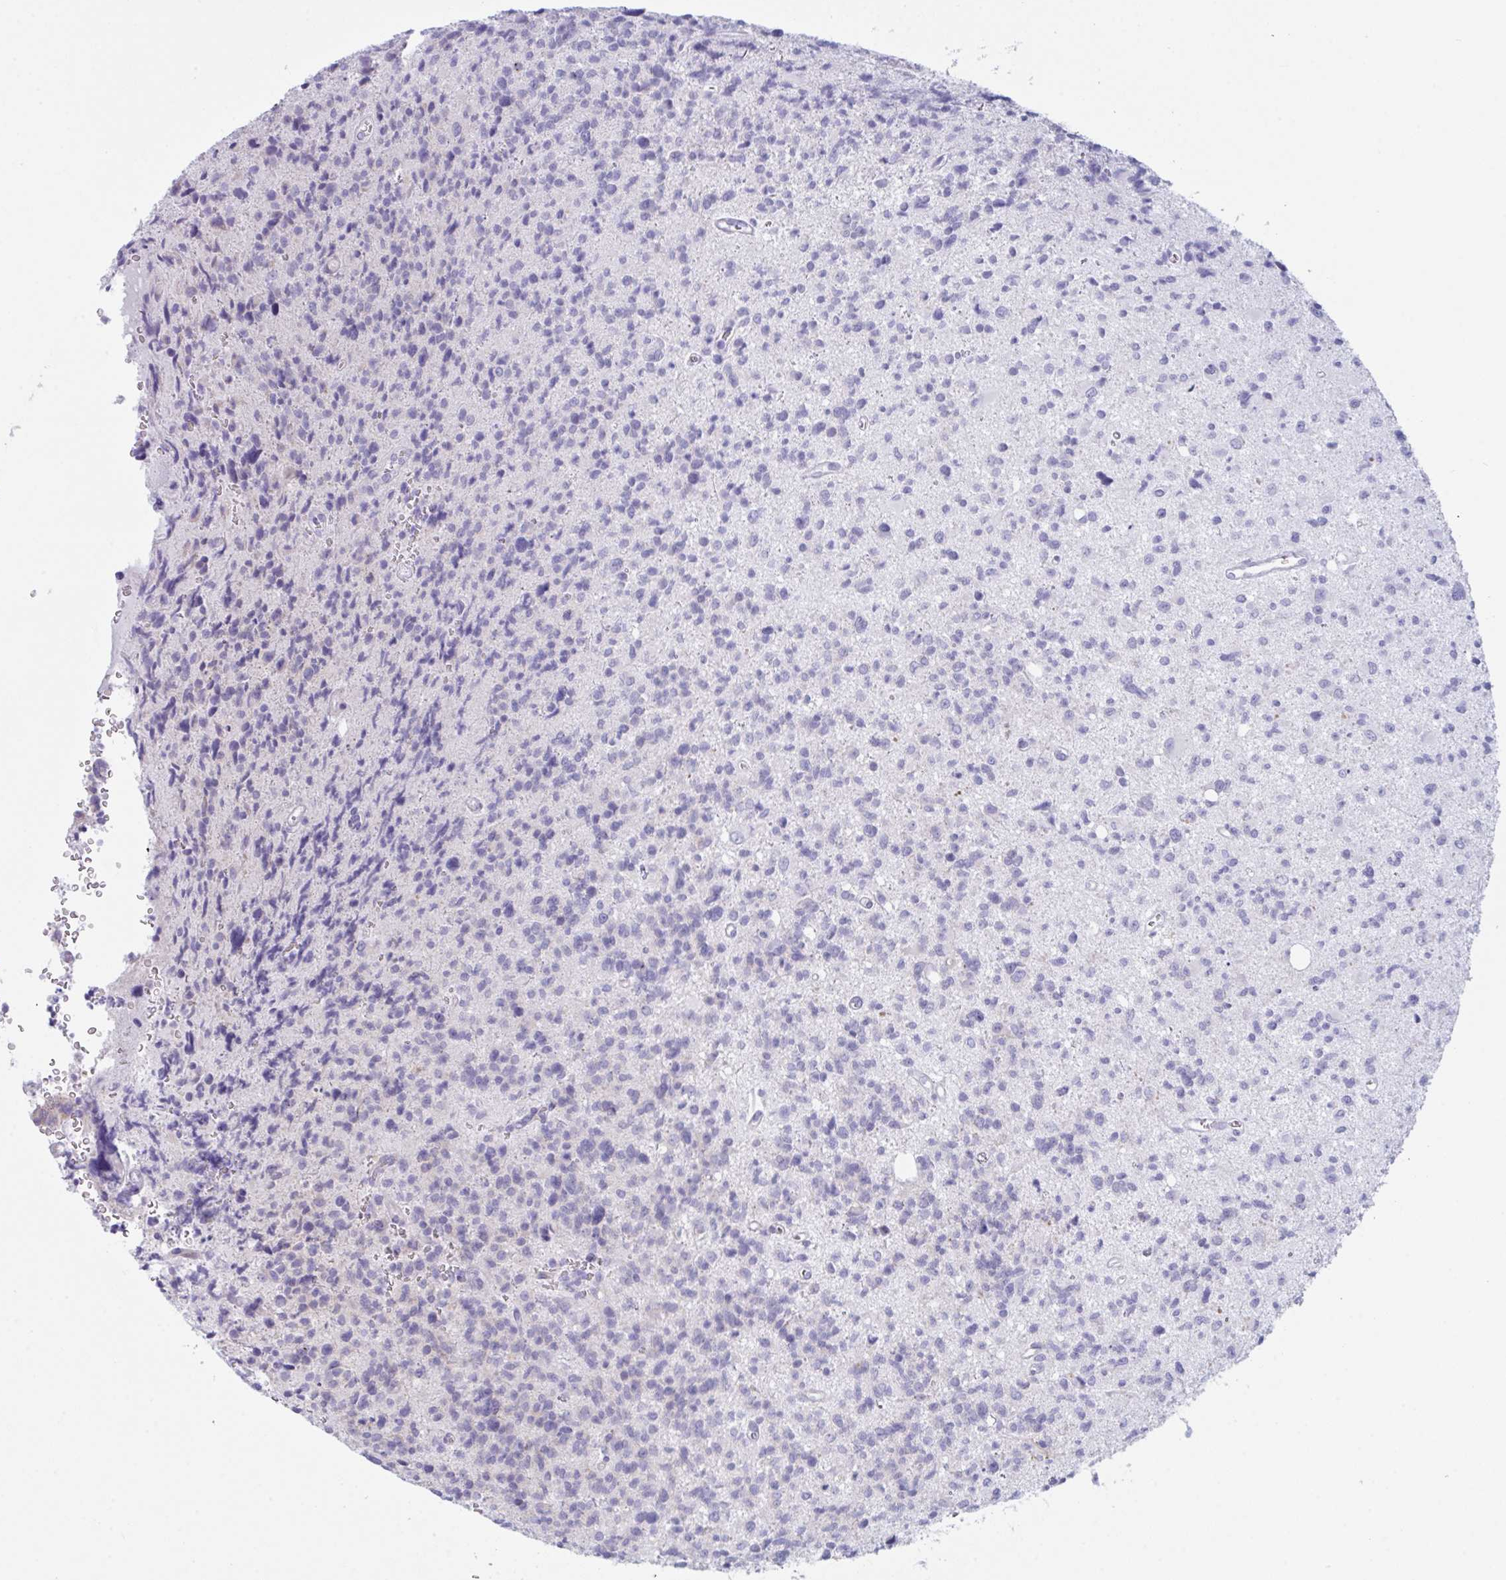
{"staining": {"intensity": "negative", "quantity": "none", "location": "none"}, "tissue": "glioma", "cell_type": "Tumor cells", "image_type": "cancer", "snomed": [{"axis": "morphology", "description": "Glioma, malignant, High grade"}, {"axis": "topography", "description": "Brain"}], "caption": "A high-resolution photomicrograph shows IHC staining of malignant glioma (high-grade), which reveals no significant staining in tumor cells.", "gene": "ZNF684", "patient": {"sex": "male", "age": 29}}